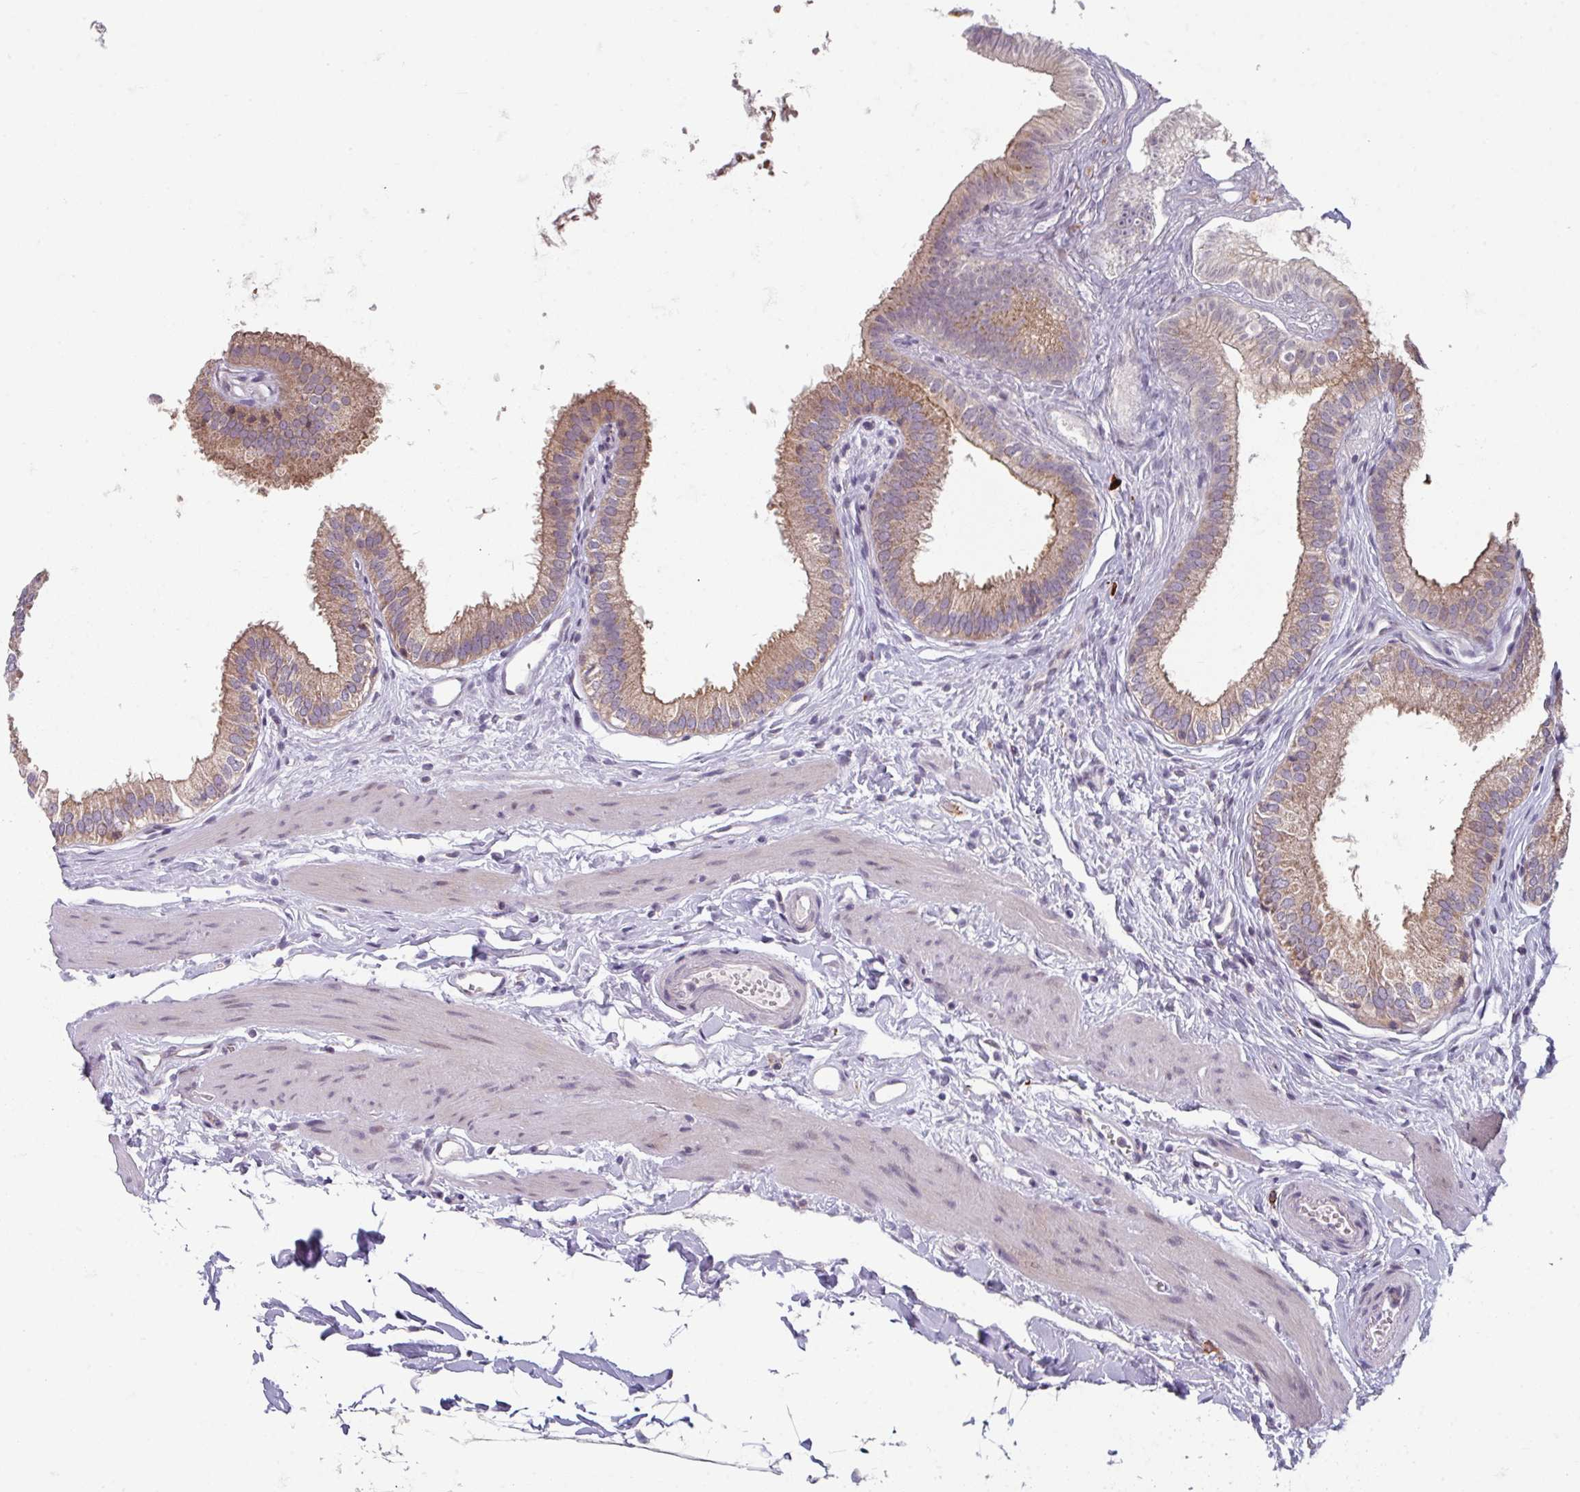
{"staining": {"intensity": "moderate", "quantity": ">75%", "location": "cytoplasmic/membranous"}, "tissue": "gallbladder", "cell_type": "Glandular cells", "image_type": "normal", "snomed": [{"axis": "morphology", "description": "Normal tissue, NOS"}, {"axis": "topography", "description": "Gallbladder"}], "caption": "A brown stain highlights moderate cytoplasmic/membranous expression of a protein in glandular cells of normal gallbladder.", "gene": "NEDD9", "patient": {"sex": "female", "age": 54}}